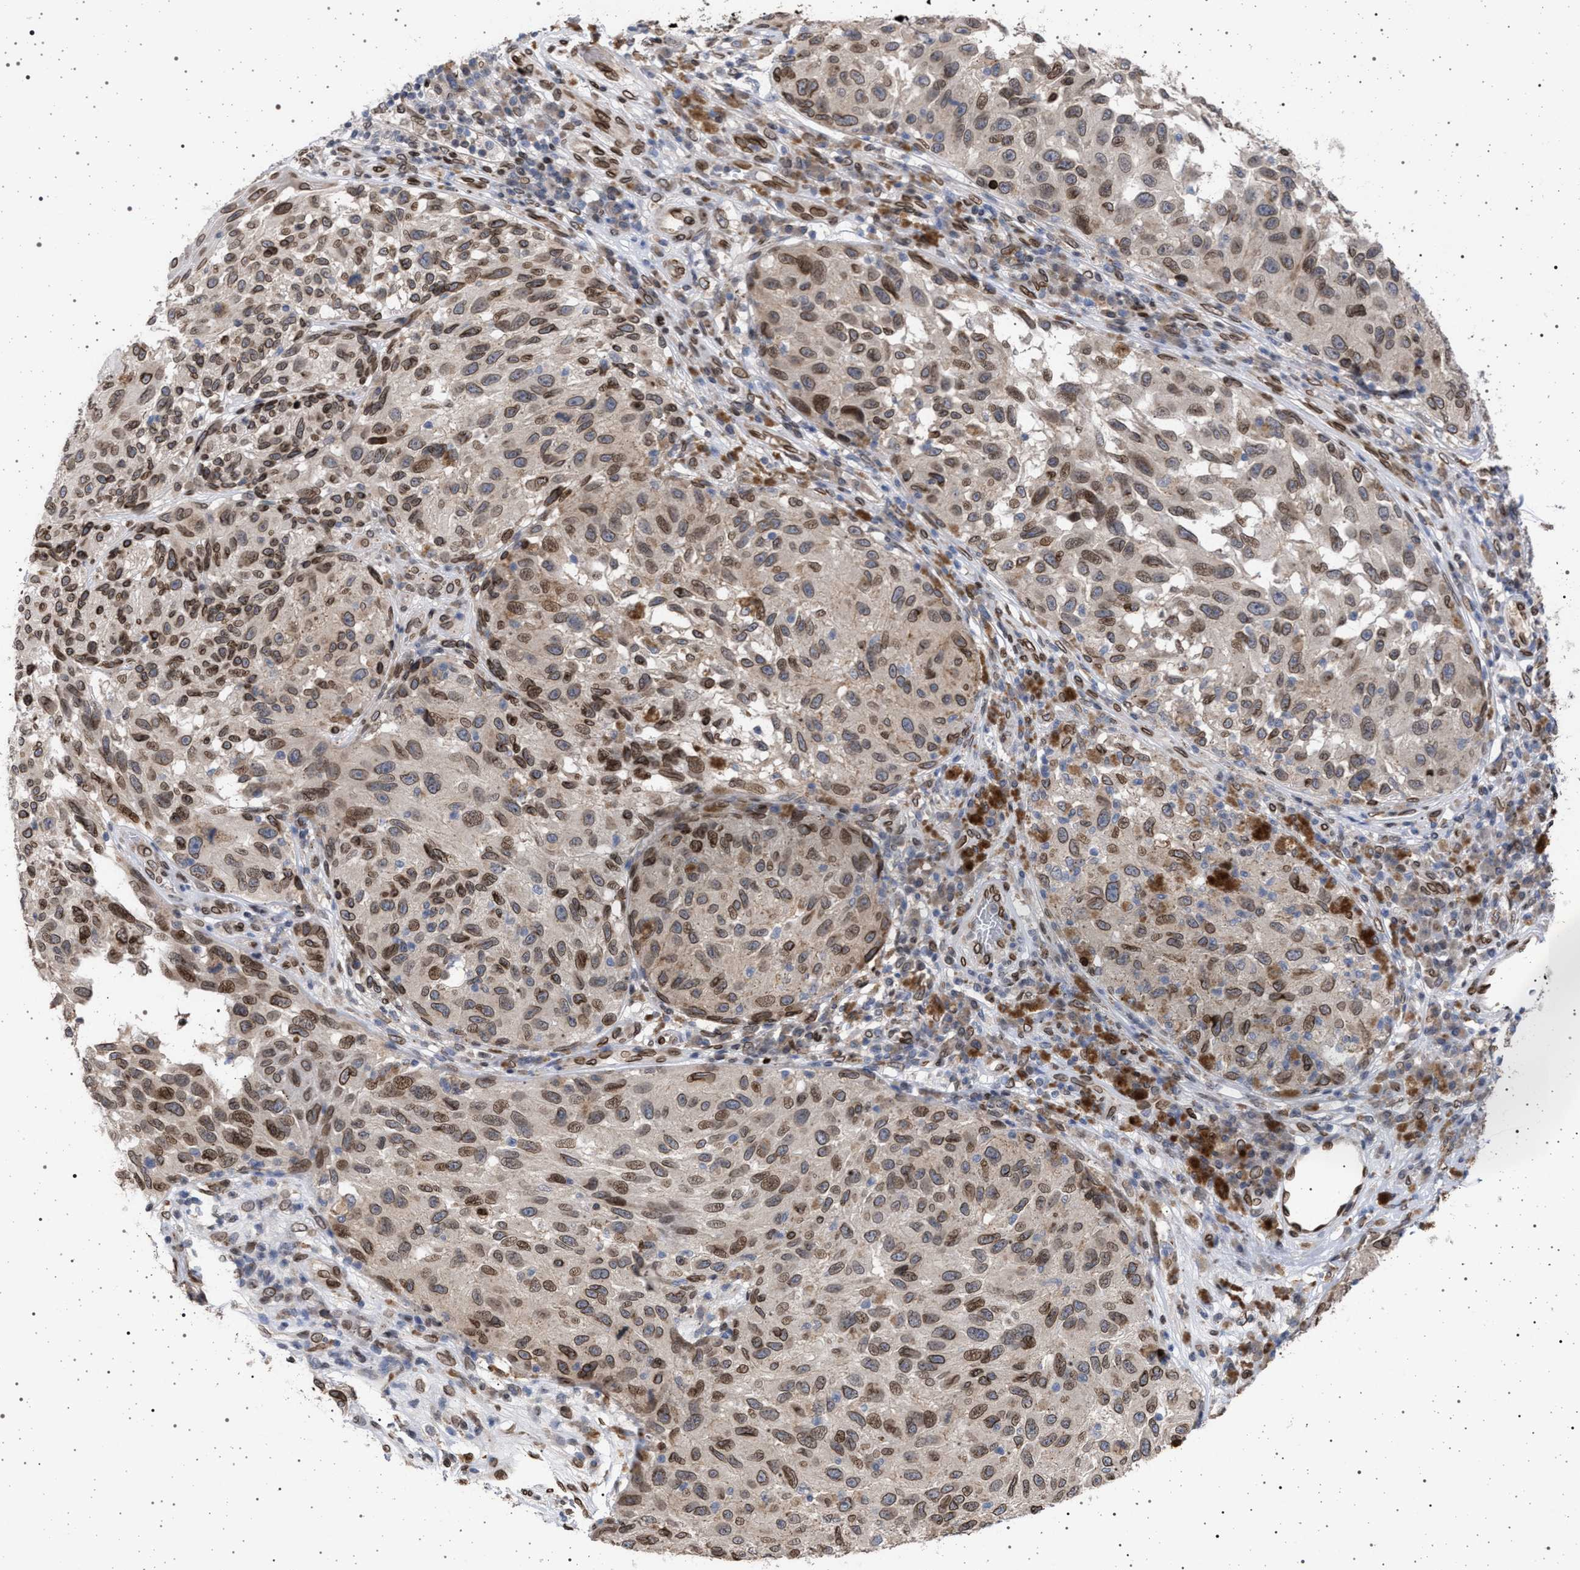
{"staining": {"intensity": "moderate", "quantity": ">75%", "location": "cytoplasmic/membranous,nuclear"}, "tissue": "melanoma", "cell_type": "Tumor cells", "image_type": "cancer", "snomed": [{"axis": "morphology", "description": "Malignant melanoma, NOS"}, {"axis": "topography", "description": "Skin"}], "caption": "Human melanoma stained with a protein marker shows moderate staining in tumor cells.", "gene": "ING2", "patient": {"sex": "female", "age": 73}}